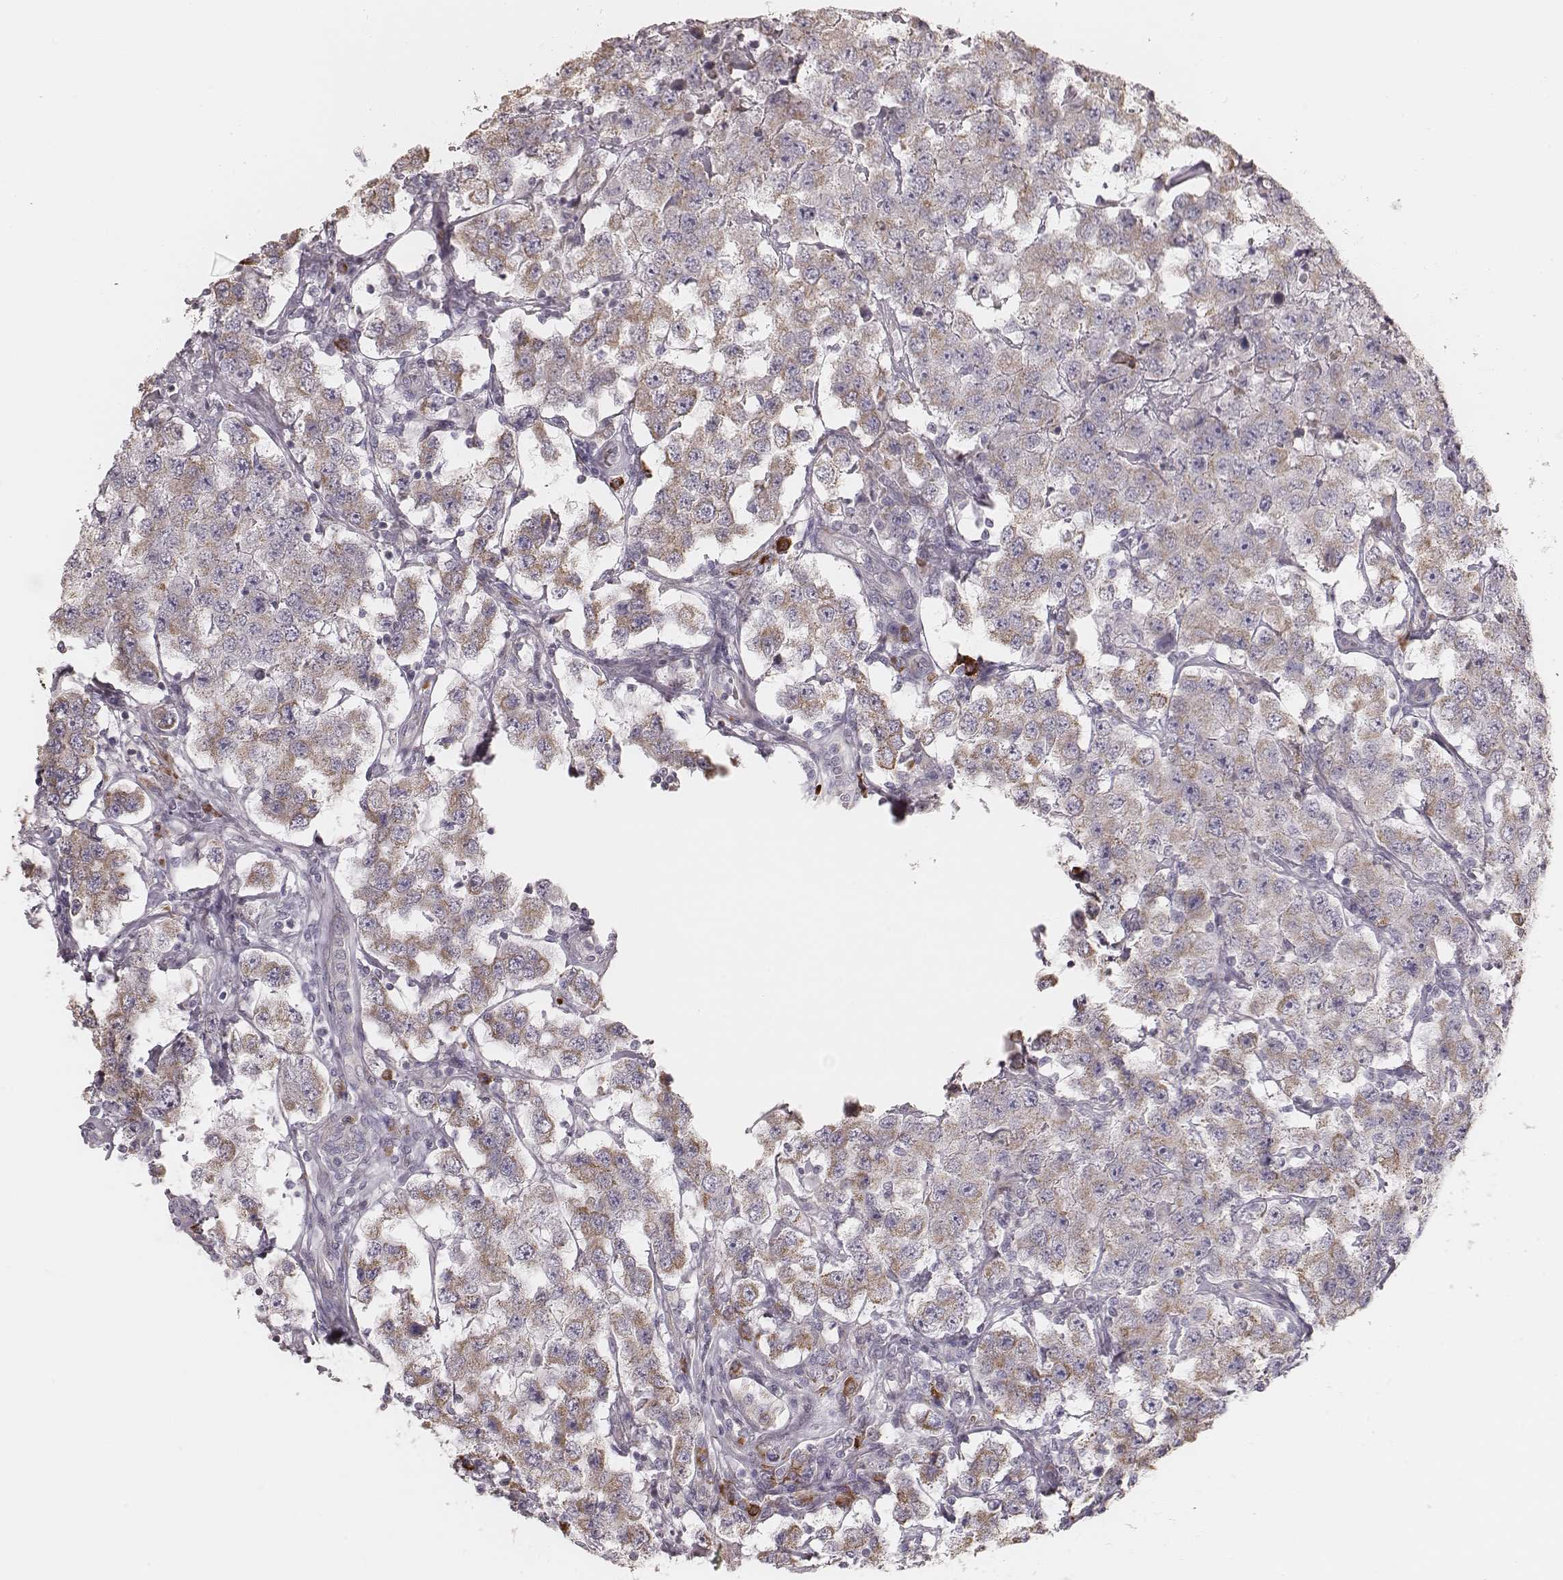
{"staining": {"intensity": "moderate", "quantity": "<25%", "location": "cytoplasmic/membranous"}, "tissue": "testis cancer", "cell_type": "Tumor cells", "image_type": "cancer", "snomed": [{"axis": "morphology", "description": "Seminoma, NOS"}, {"axis": "topography", "description": "Testis"}], "caption": "Immunohistochemistry (IHC) (DAB) staining of testis seminoma shows moderate cytoplasmic/membranous protein staining in approximately <25% of tumor cells.", "gene": "KIF5C", "patient": {"sex": "male", "age": 52}}